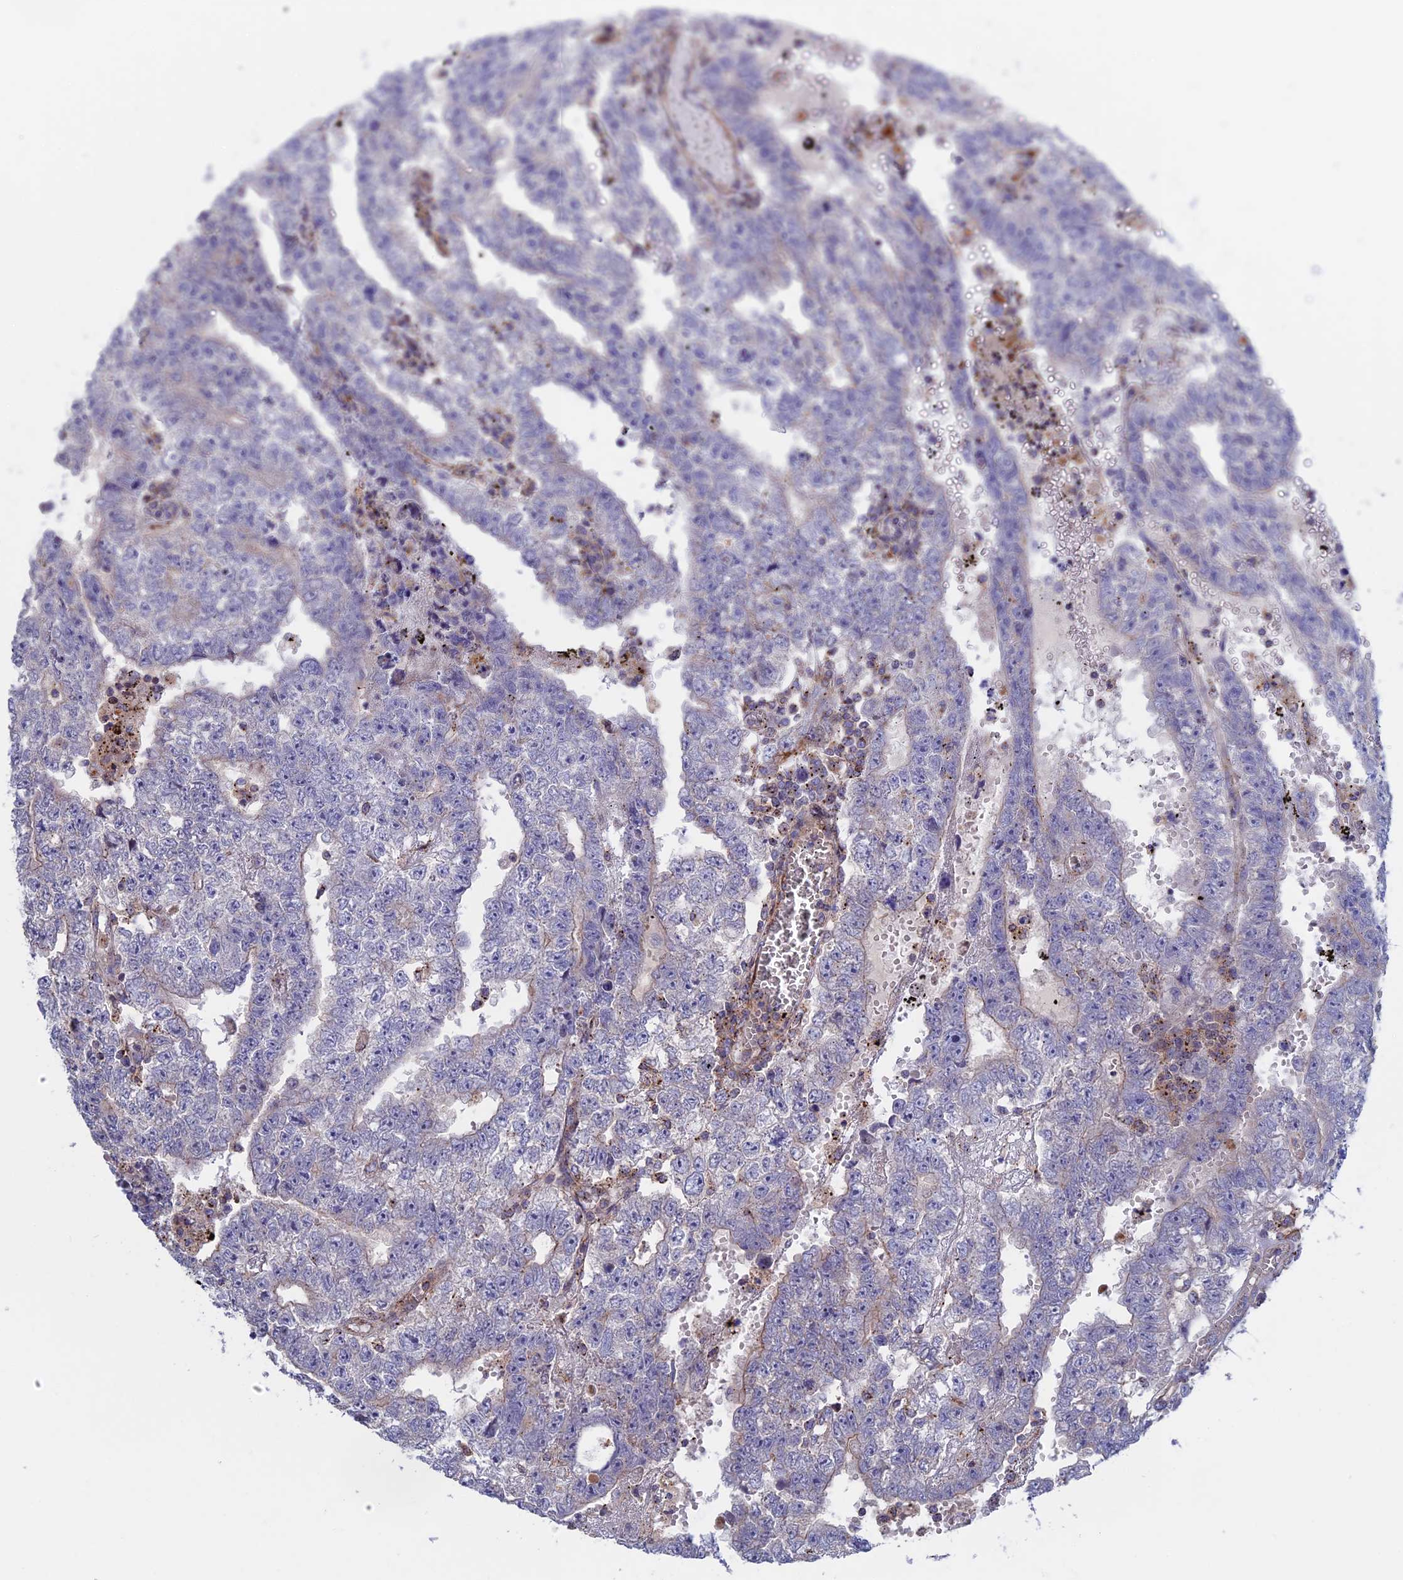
{"staining": {"intensity": "negative", "quantity": "none", "location": "none"}, "tissue": "testis cancer", "cell_type": "Tumor cells", "image_type": "cancer", "snomed": [{"axis": "morphology", "description": "Carcinoma, Embryonal, NOS"}, {"axis": "topography", "description": "Testis"}], "caption": "Testis cancer (embryonal carcinoma) was stained to show a protein in brown. There is no significant expression in tumor cells.", "gene": "LYPD5", "patient": {"sex": "male", "age": 25}}